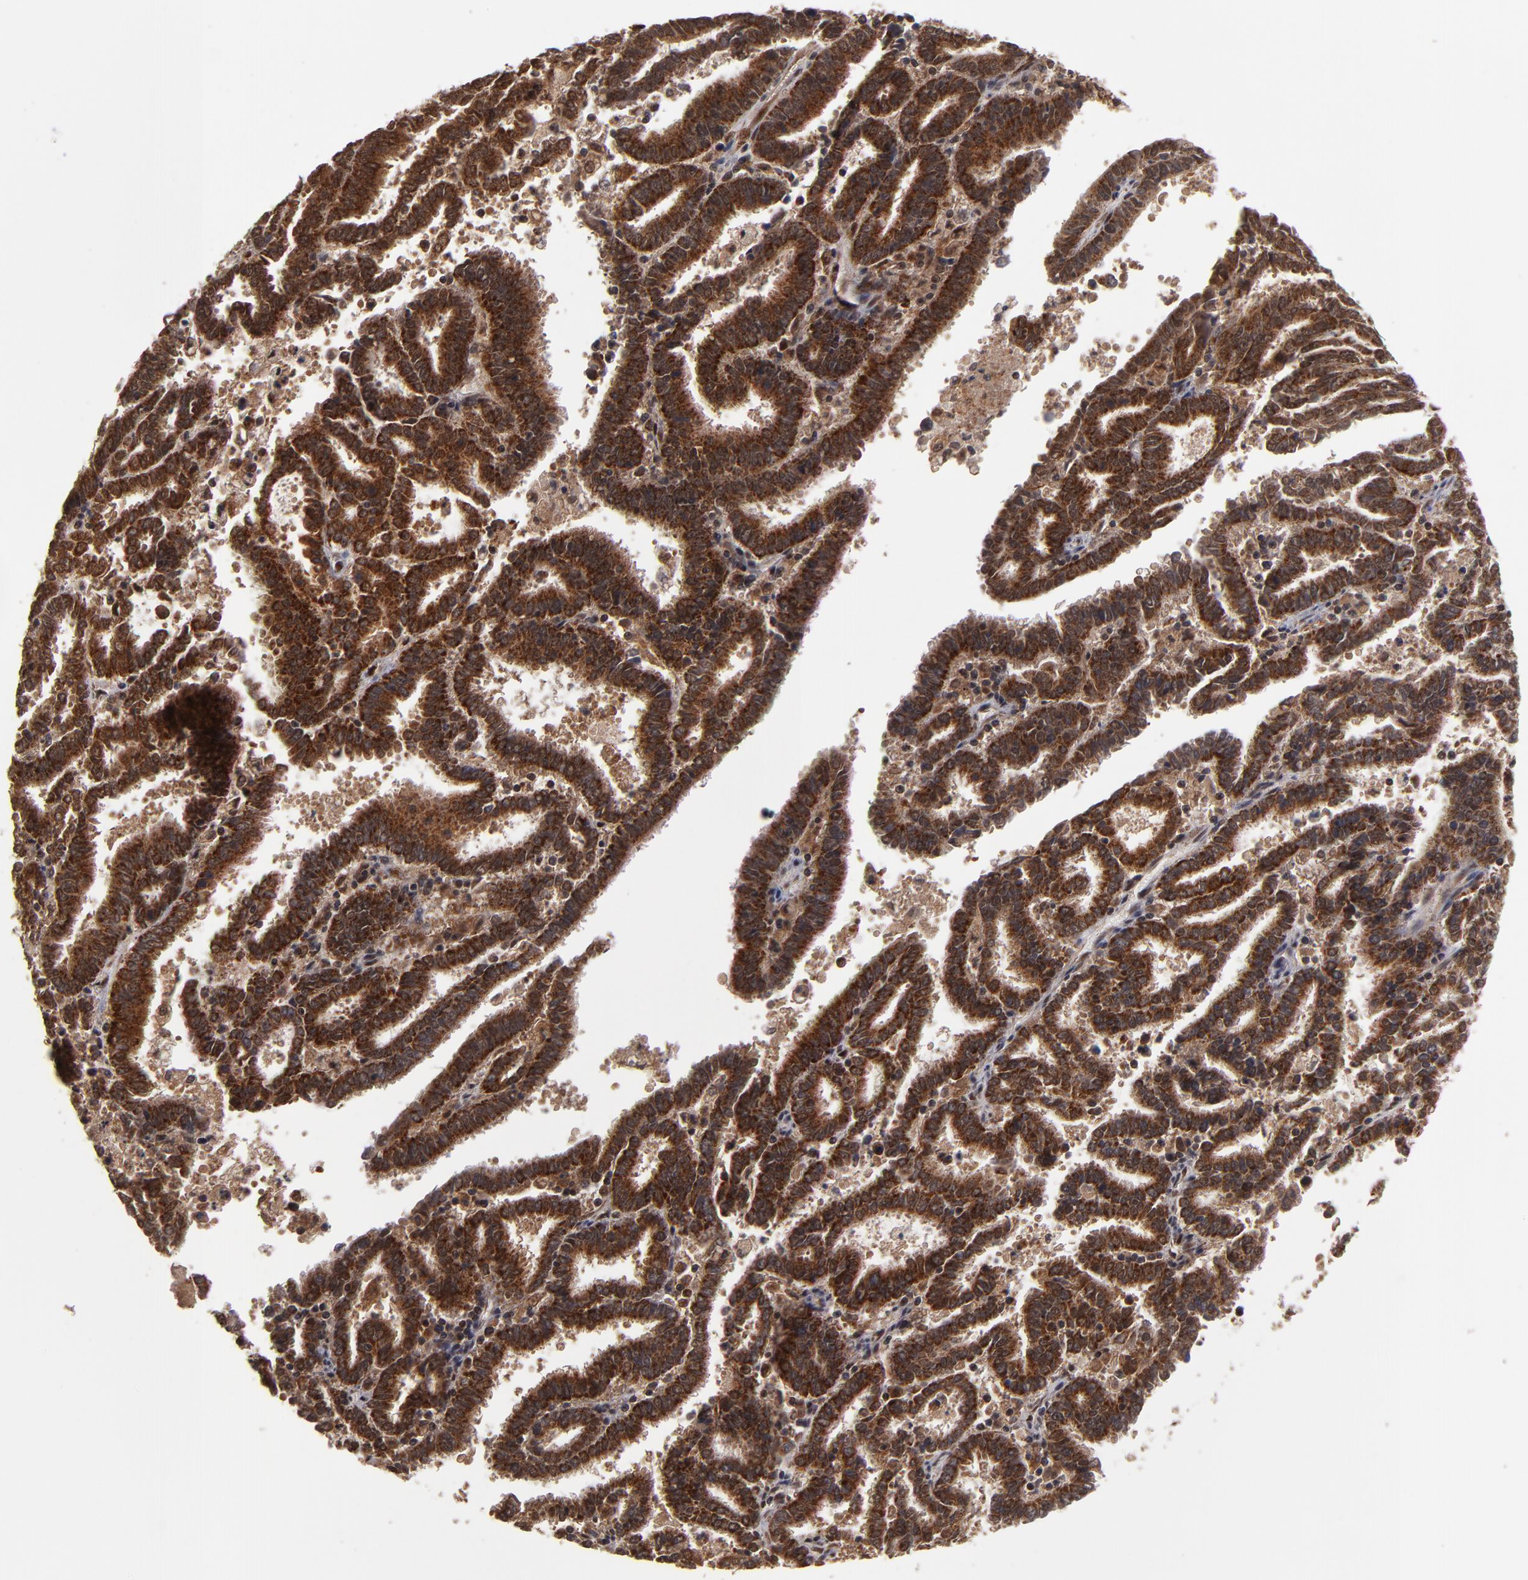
{"staining": {"intensity": "strong", "quantity": ">75%", "location": "cytoplasmic/membranous"}, "tissue": "endometrial cancer", "cell_type": "Tumor cells", "image_type": "cancer", "snomed": [{"axis": "morphology", "description": "Adenocarcinoma, NOS"}, {"axis": "topography", "description": "Uterus"}], "caption": "Protein expression analysis of human endometrial cancer reveals strong cytoplasmic/membranous positivity in about >75% of tumor cells. The staining was performed using DAB (3,3'-diaminobenzidine), with brown indicating positive protein expression. Nuclei are stained blue with hematoxylin.", "gene": "CUL5", "patient": {"sex": "female", "age": 83}}